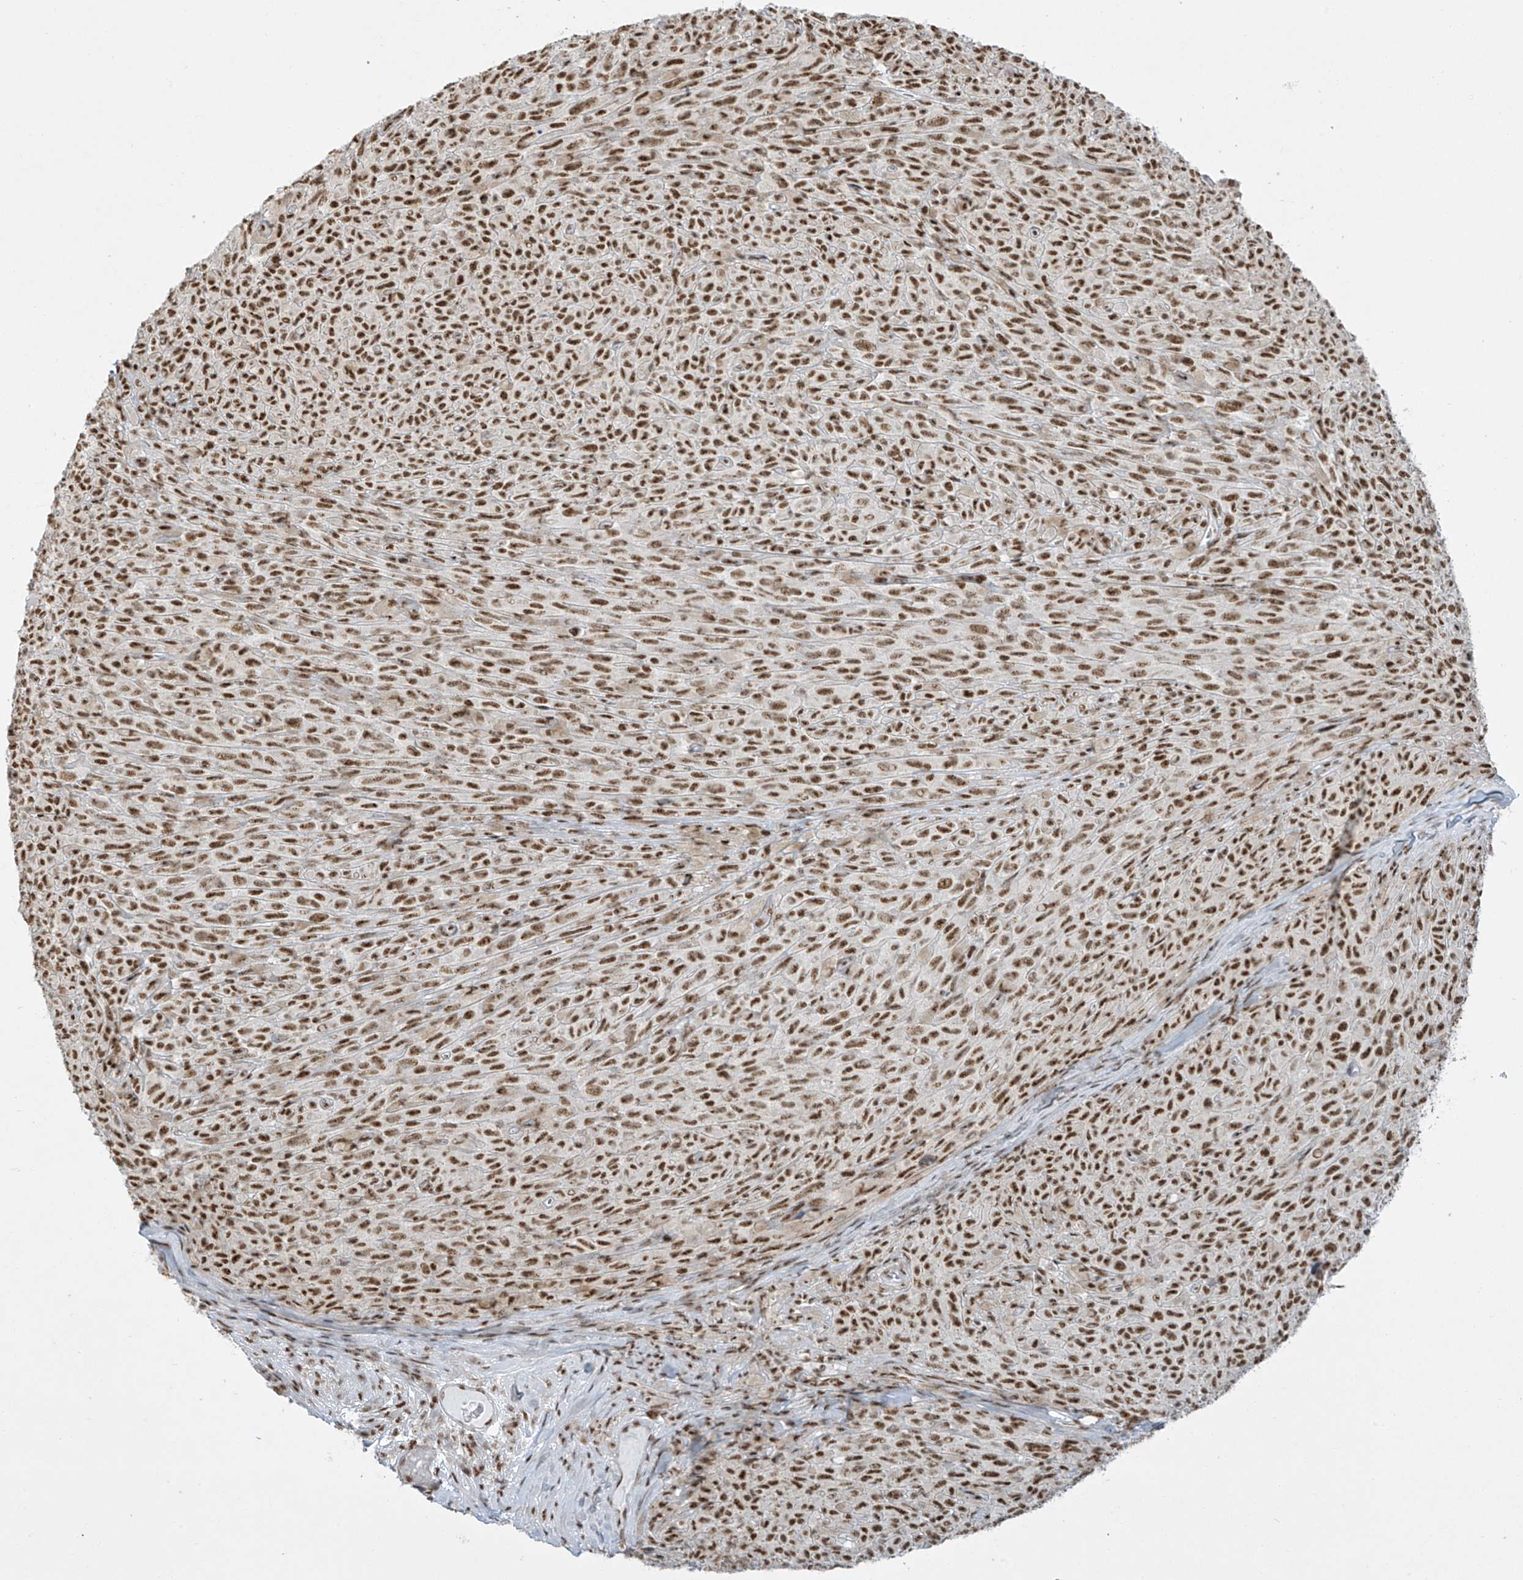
{"staining": {"intensity": "moderate", "quantity": ">75%", "location": "nuclear"}, "tissue": "melanoma", "cell_type": "Tumor cells", "image_type": "cancer", "snomed": [{"axis": "morphology", "description": "Malignant melanoma, NOS"}, {"axis": "topography", "description": "Skin"}], "caption": "About >75% of tumor cells in melanoma demonstrate moderate nuclear protein staining as visualized by brown immunohistochemical staining.", "gene": "MS4A6A", "patient": {"sex": "female", "age": 82}}